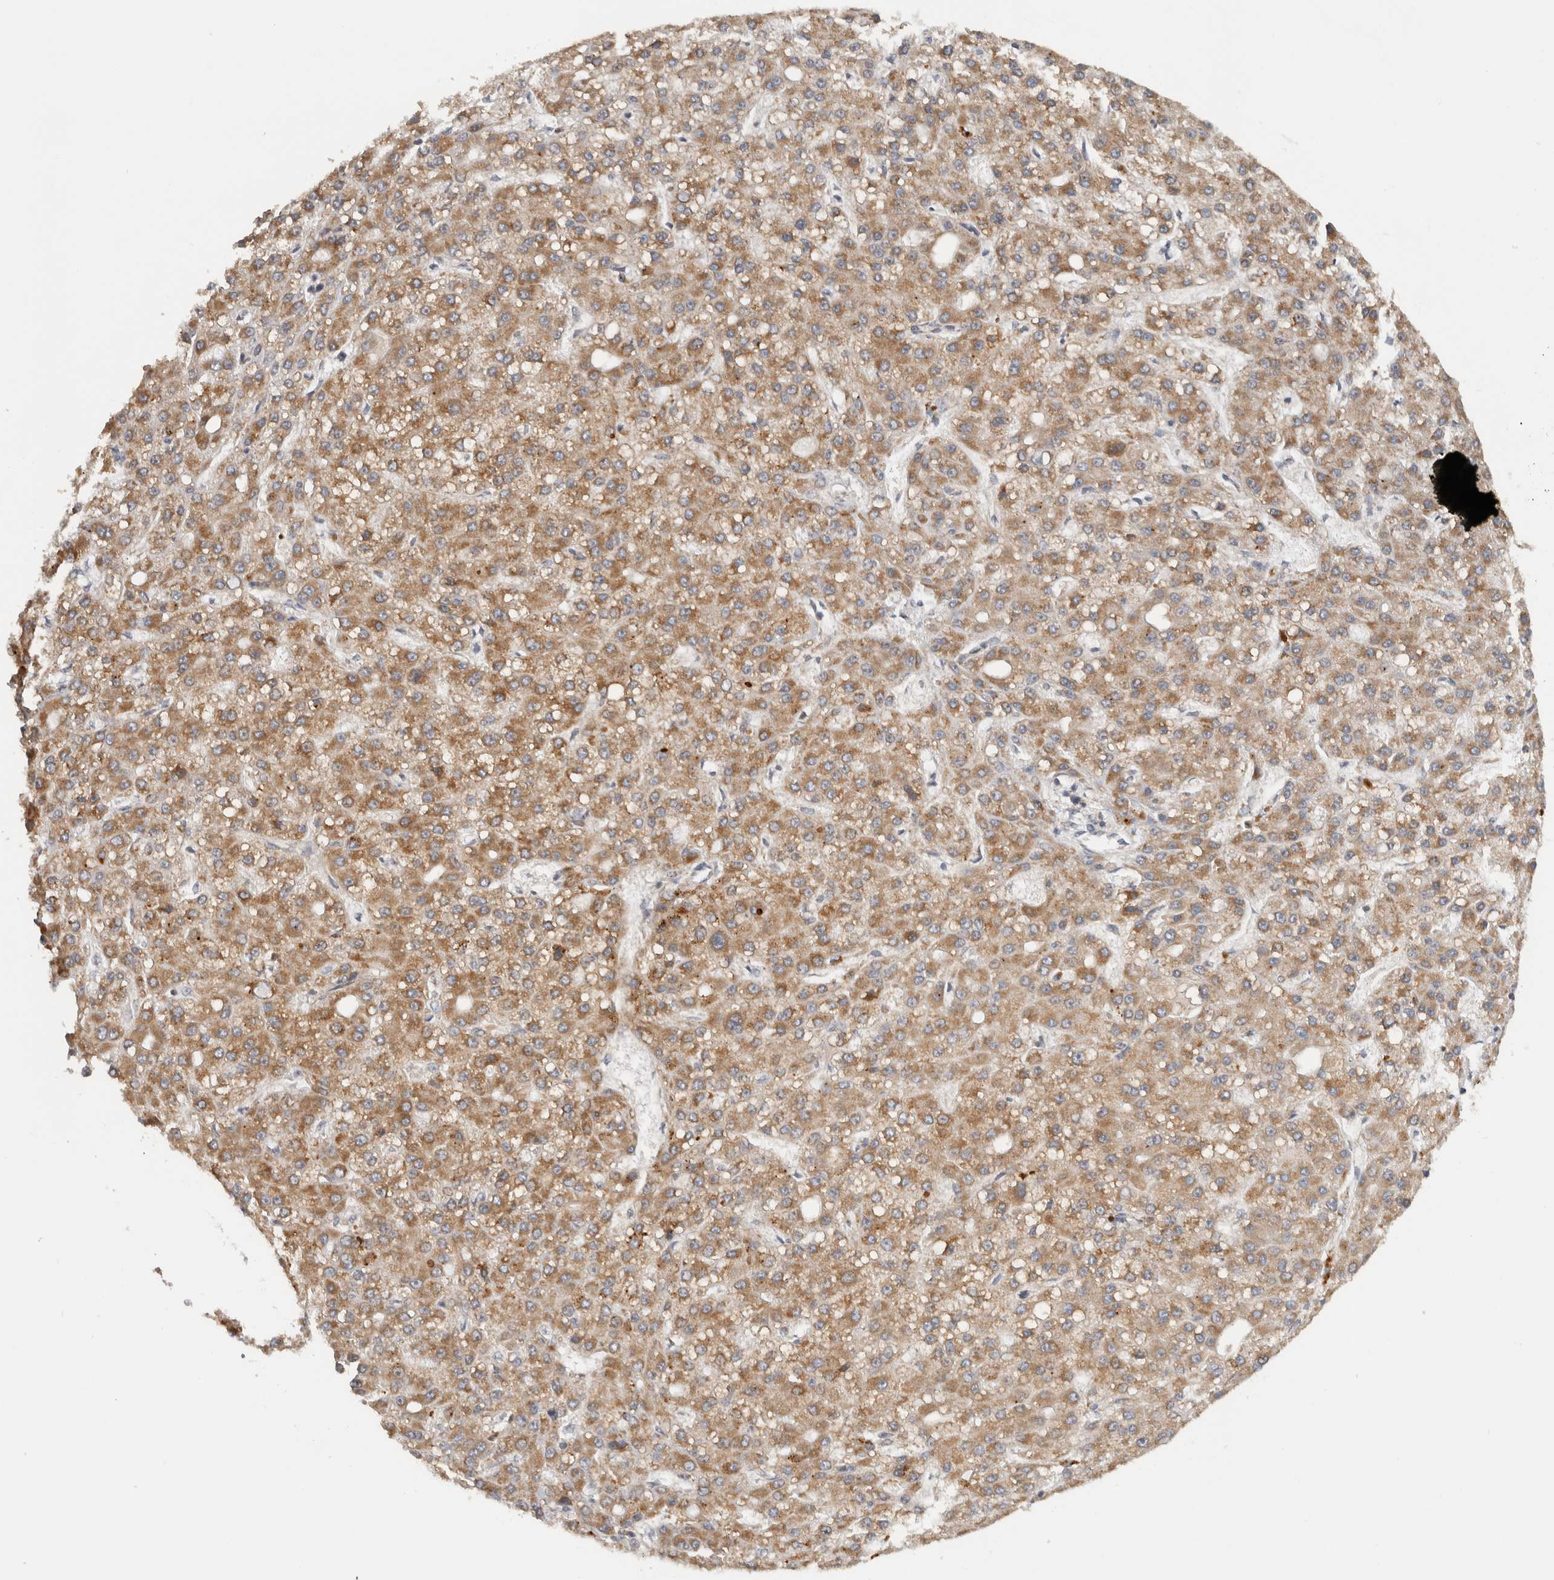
{"staining": {"intensity": "moderate", "quantity": ">75%", "location": "cytoplasmic/membranous"}, "tissue": "liver cancer", "cell_type": "Tumor cells", "image_type": "cancer", "snomed": [{"axis": "morphology", "description": "Carcinoma, Hepatocellular, NOS"}, {"axis": "topography", "description": "Liver"}], "caption": "Protein analysis of liver cancer (hepatocellular carcinoma) tissue displays moderate cytoplasmic/membranous staining in about >75% of tumor cells.", "gene": "CMC2", "patient": {"sex": "male", "age": 67}}